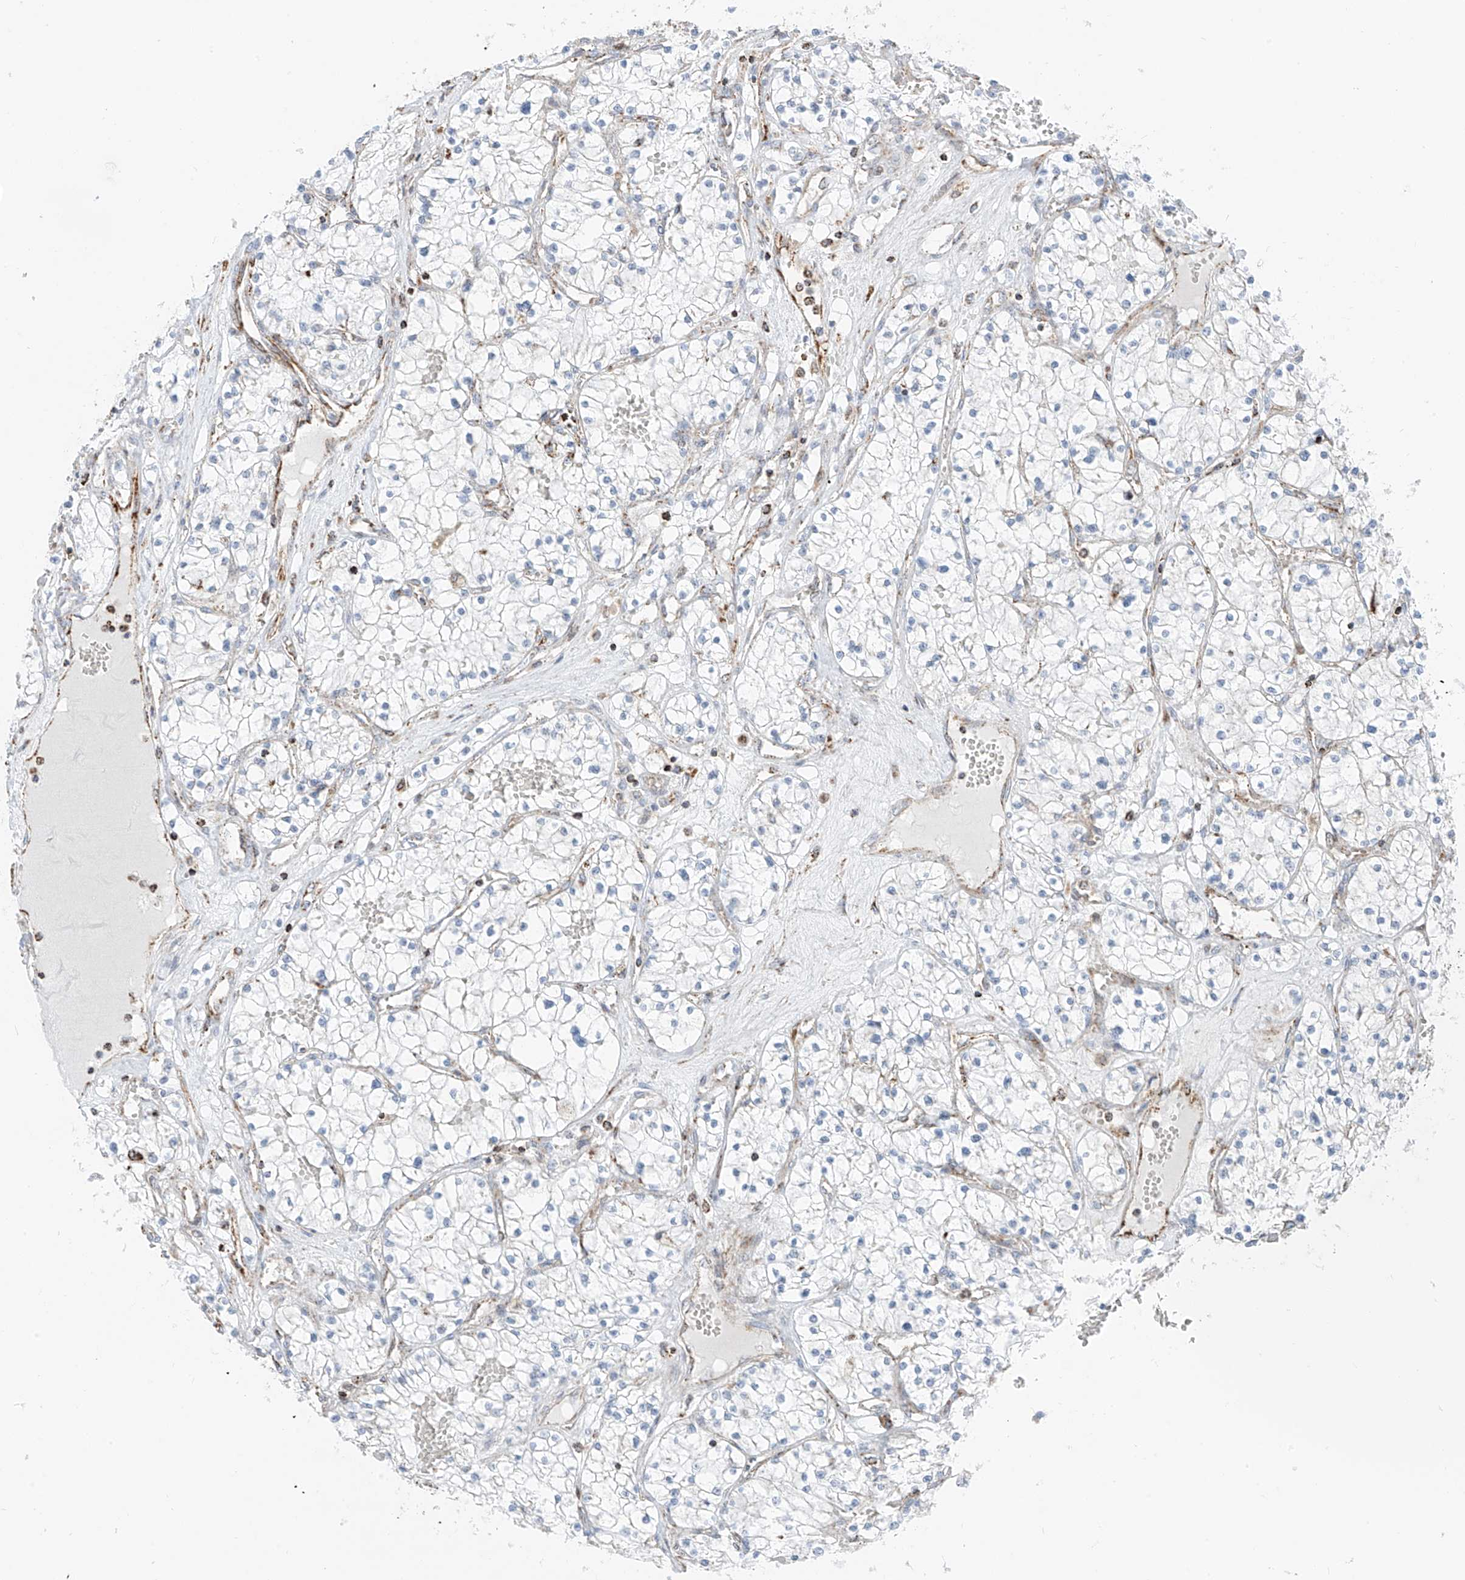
{"staining": {"intensity": "negative", "quantity": "none", "location": "none"}, "tissue": "renal cancer", "cell_type": "Tumor cells", "image_type": "cancer", "snomed": [{"axis": "morphology", "description": "Normal tissue, NOS"}, {"axis": "morphology", "description": "Adenocarcinoma, NOS"}, {"axis": "topography", "description": "Kidney"}], "caption": "Immunohistochemistry photomicrograph of neoplastic tissue: human renal cancer stained with DAB (3,3'-diaminobenzidine) reveals no significant protein positivity in tumor cells.", "gene": "ETHE1", "patient": {"sex": "male", "age": 68}}